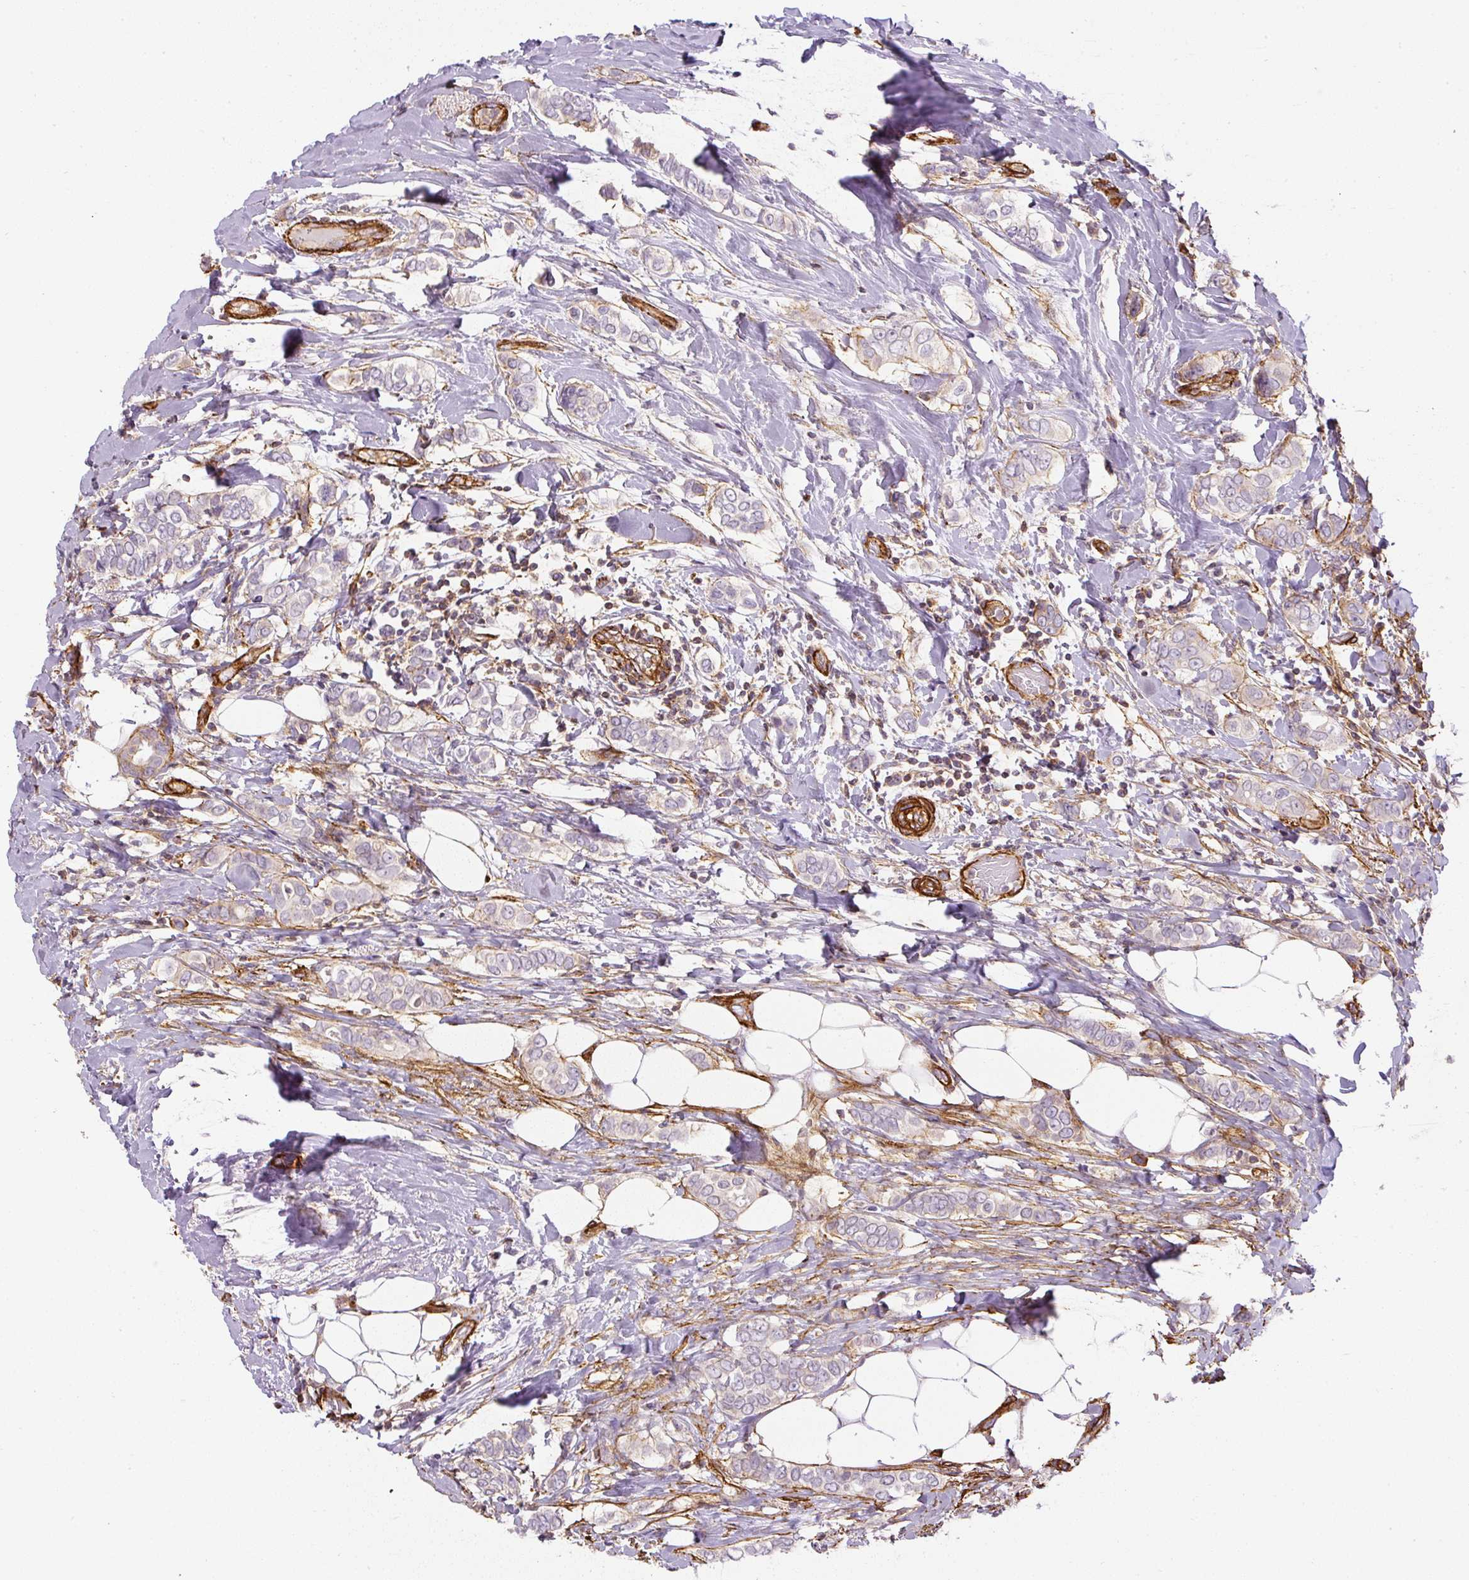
{"staining": {"intensity": "negative", "quantity": "none", "location": "none"}, "tissue": "breast cancer", "cell_type": "Tumor cells", "image_type": "cancer", "snomed": [{"axis": "morphology", "description": "Lobular carcinoma"}, {"axis": "topography", "description": "Breast"}], "caption": "Tumor cells are negative for brown protein staining in lobular carcinoma (breast).", "gene": "MYL12A", "patient": {"sex": "female", "age": 51}}